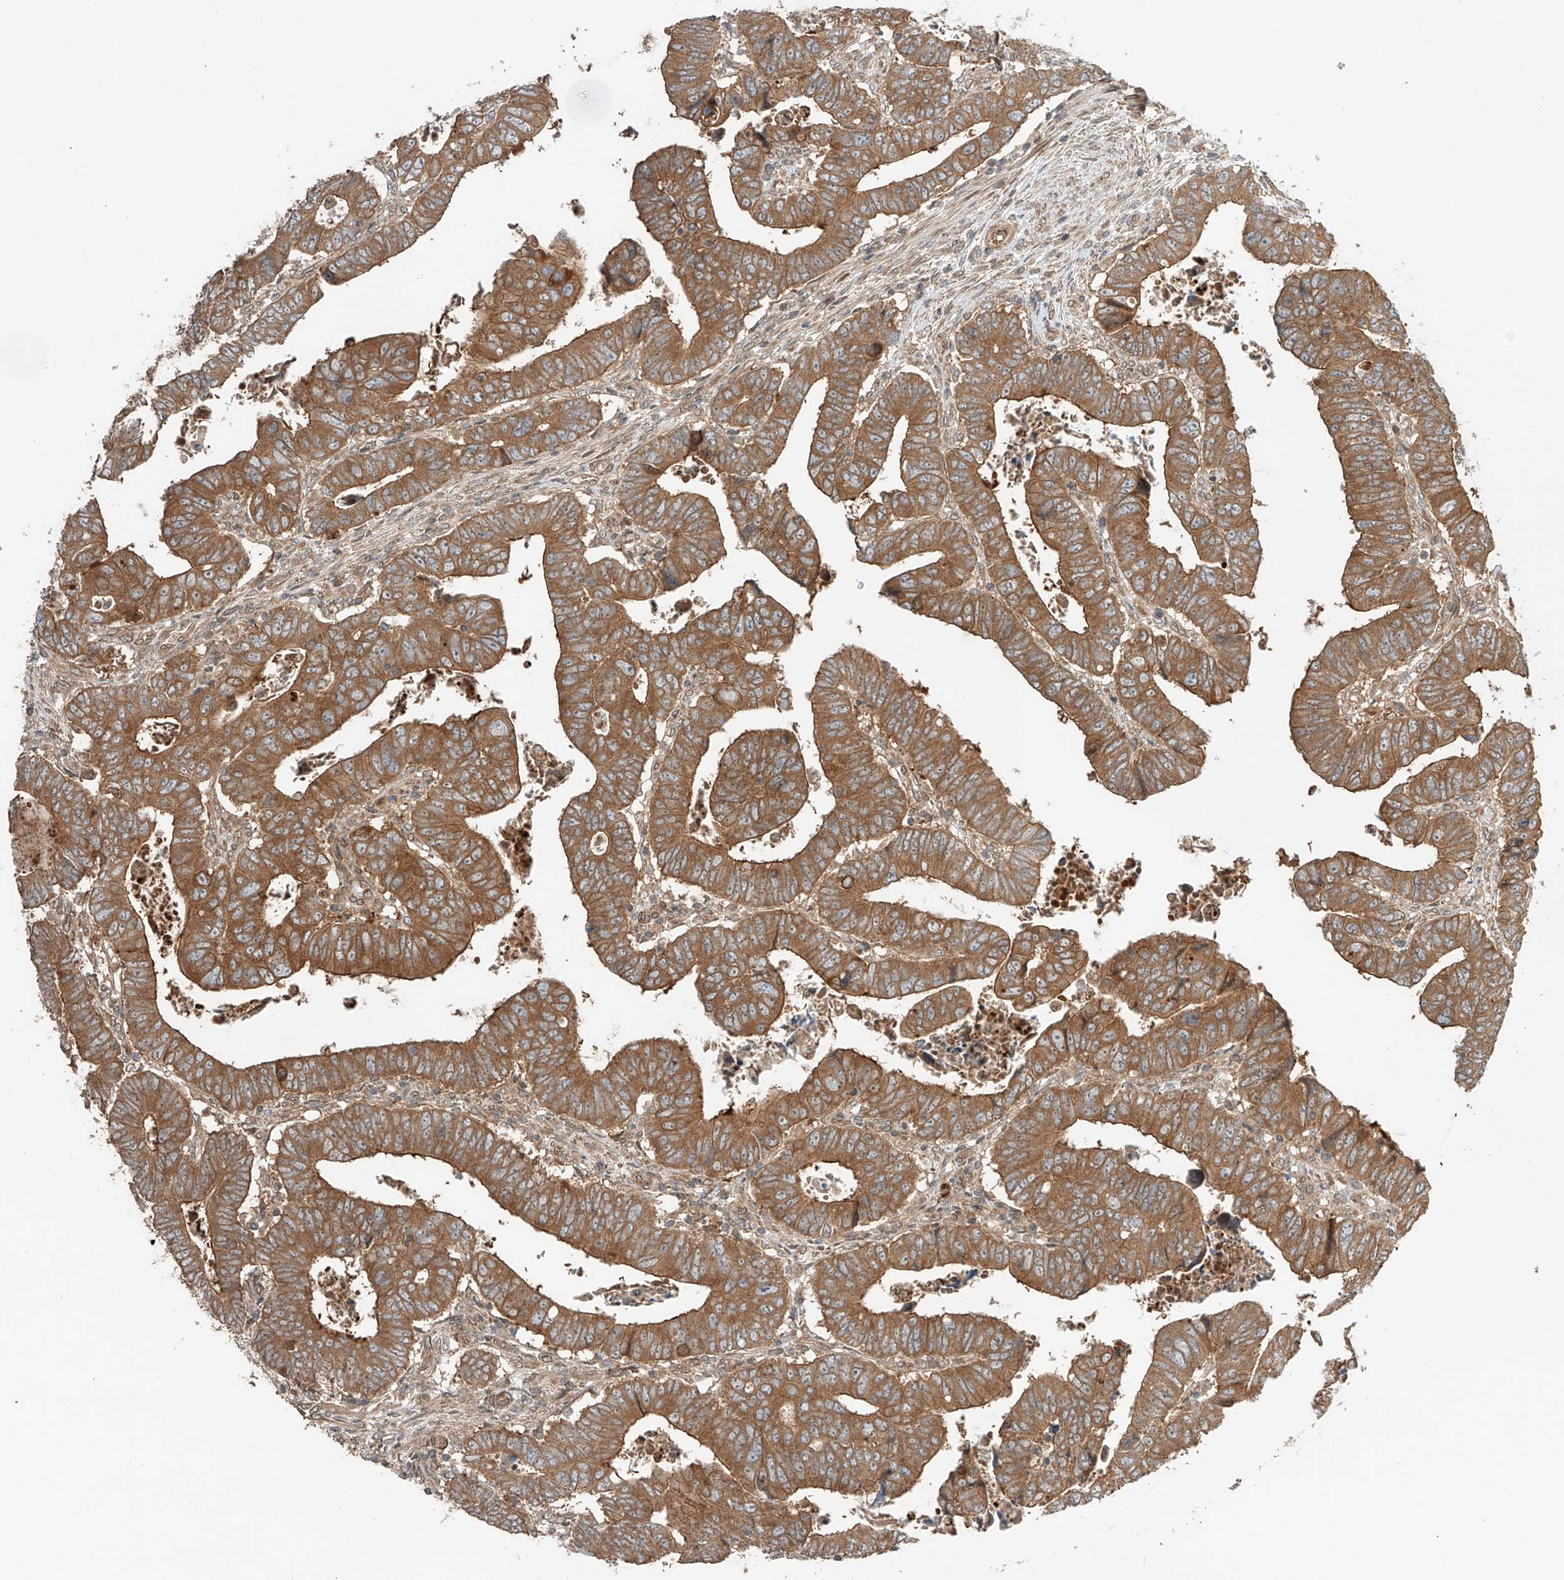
{"staining": {"intensity": "moderate", "quantity": ">75%", "location": "cytoplasmic/membranous"}, "tissue": "colorectal cancer", "cell_type": "Tumor cells", "image_type": "cancer", "snomed": [{"axis": "morphology", "description": "Normal tissue, NOS"}, {"axis": "morphology", "description": "Adenocarcinoma, NOS"}, {"axis": "topography", "description": "Rectum"}], "caption": "IHC image of adenocarcinoma (colorectal) stained for a protein (brown), which reveals medium levels of moderate cytoplasmic/membranous staining in about >75% of tumor cells.", "gene": "CEP162", "patient": {"sex": "female", "age": 65}}